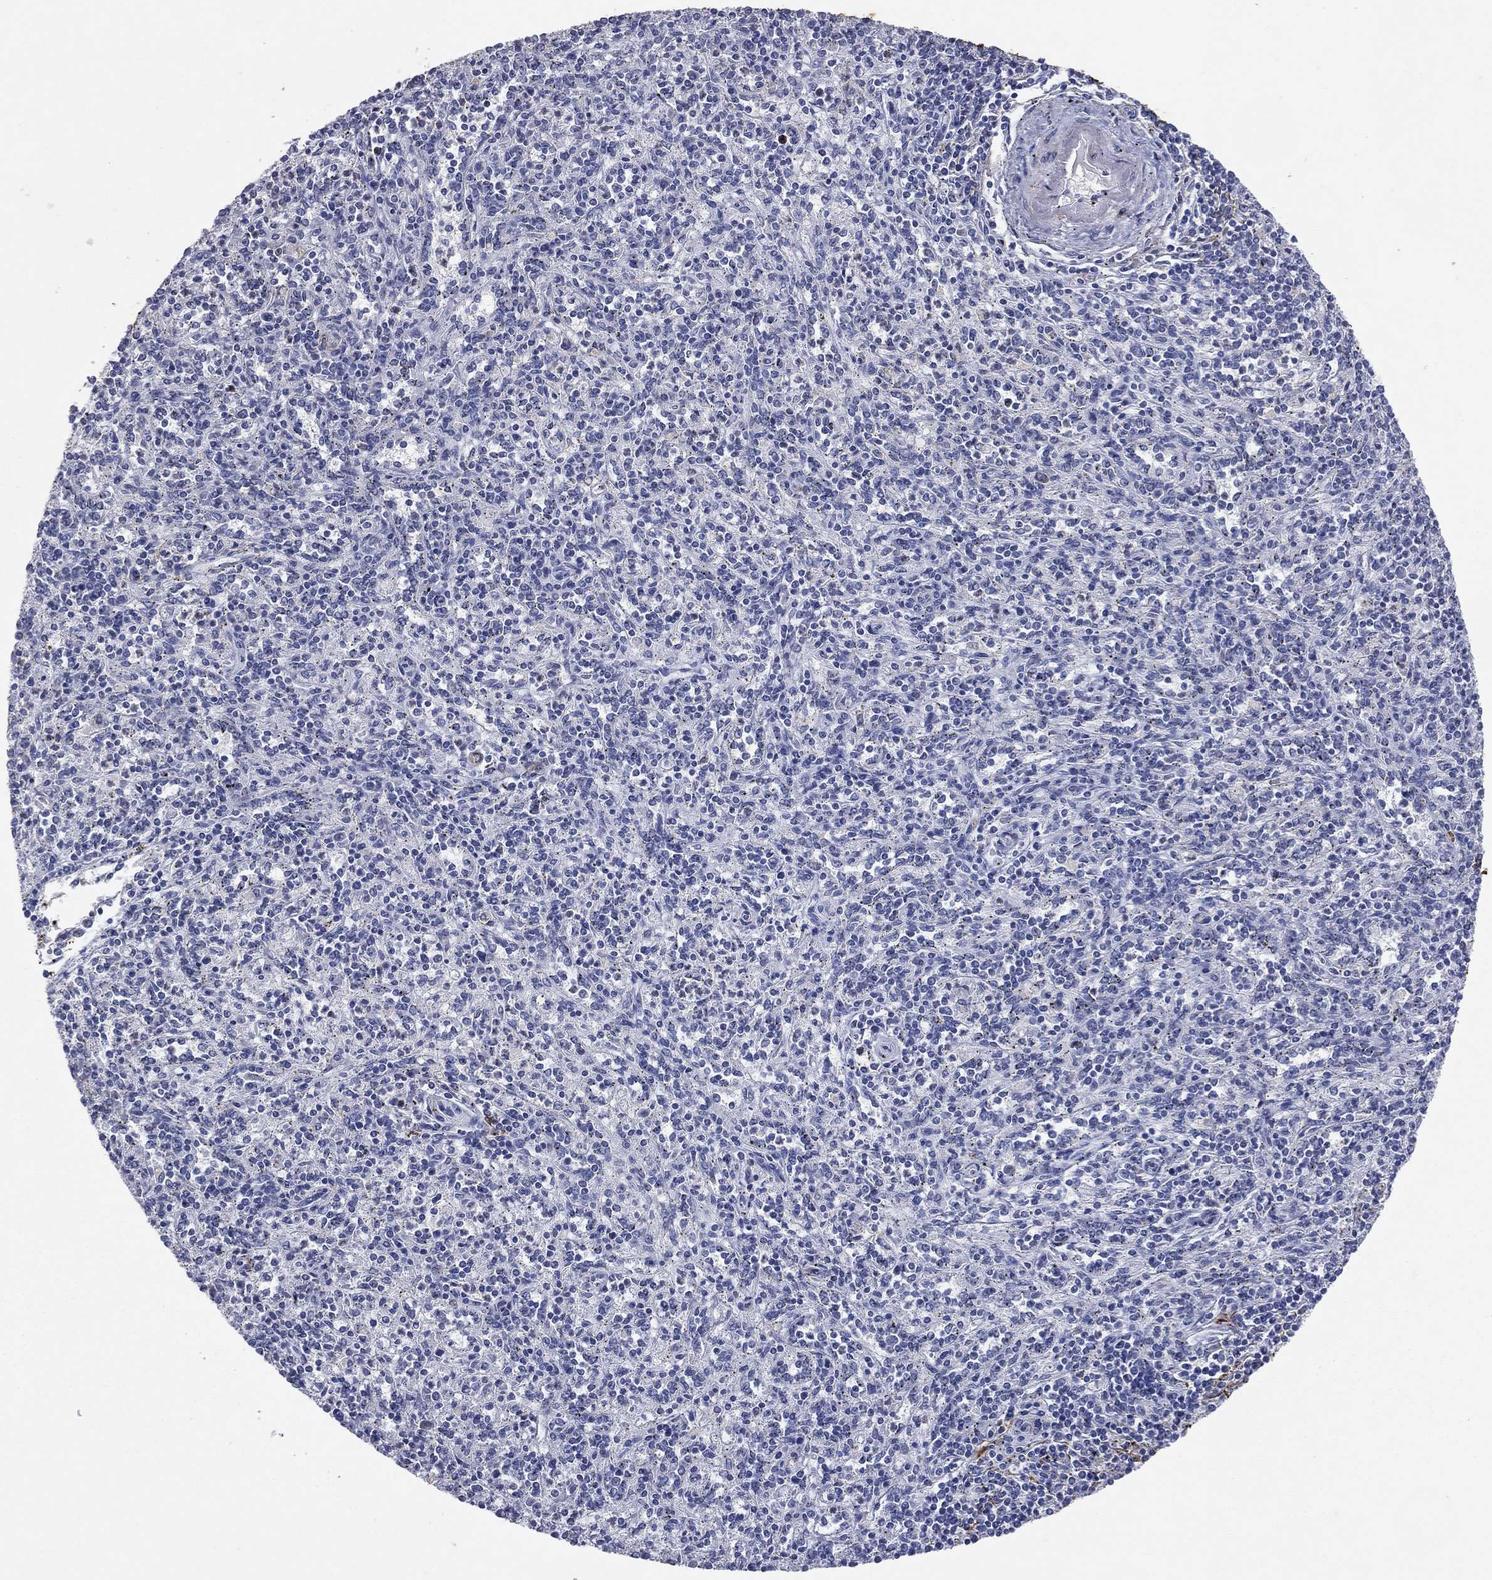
{"staining": {"intensity": "negative", "quantity": "none", "location": "none"}, "tissue": "spleen", "cell_type": "Cells in red pulp", "image_type": "normal", "snomed": [{"axis": "morphology", "description": "Normal tissue, NOS"}, {"axis": "topography", "description": "Spleen"}], "caption": "High power microscopy histopathology image of an immunohistochemistry micrograph of normal spleen, revealing no significant expression in cells in red pulp. (DAB (3,3'-diaminobenzidine) immunohistochemistry (IHC), high magnification).", "gene": "KRT7", "patient": {"sex": "male", "age": 69}}